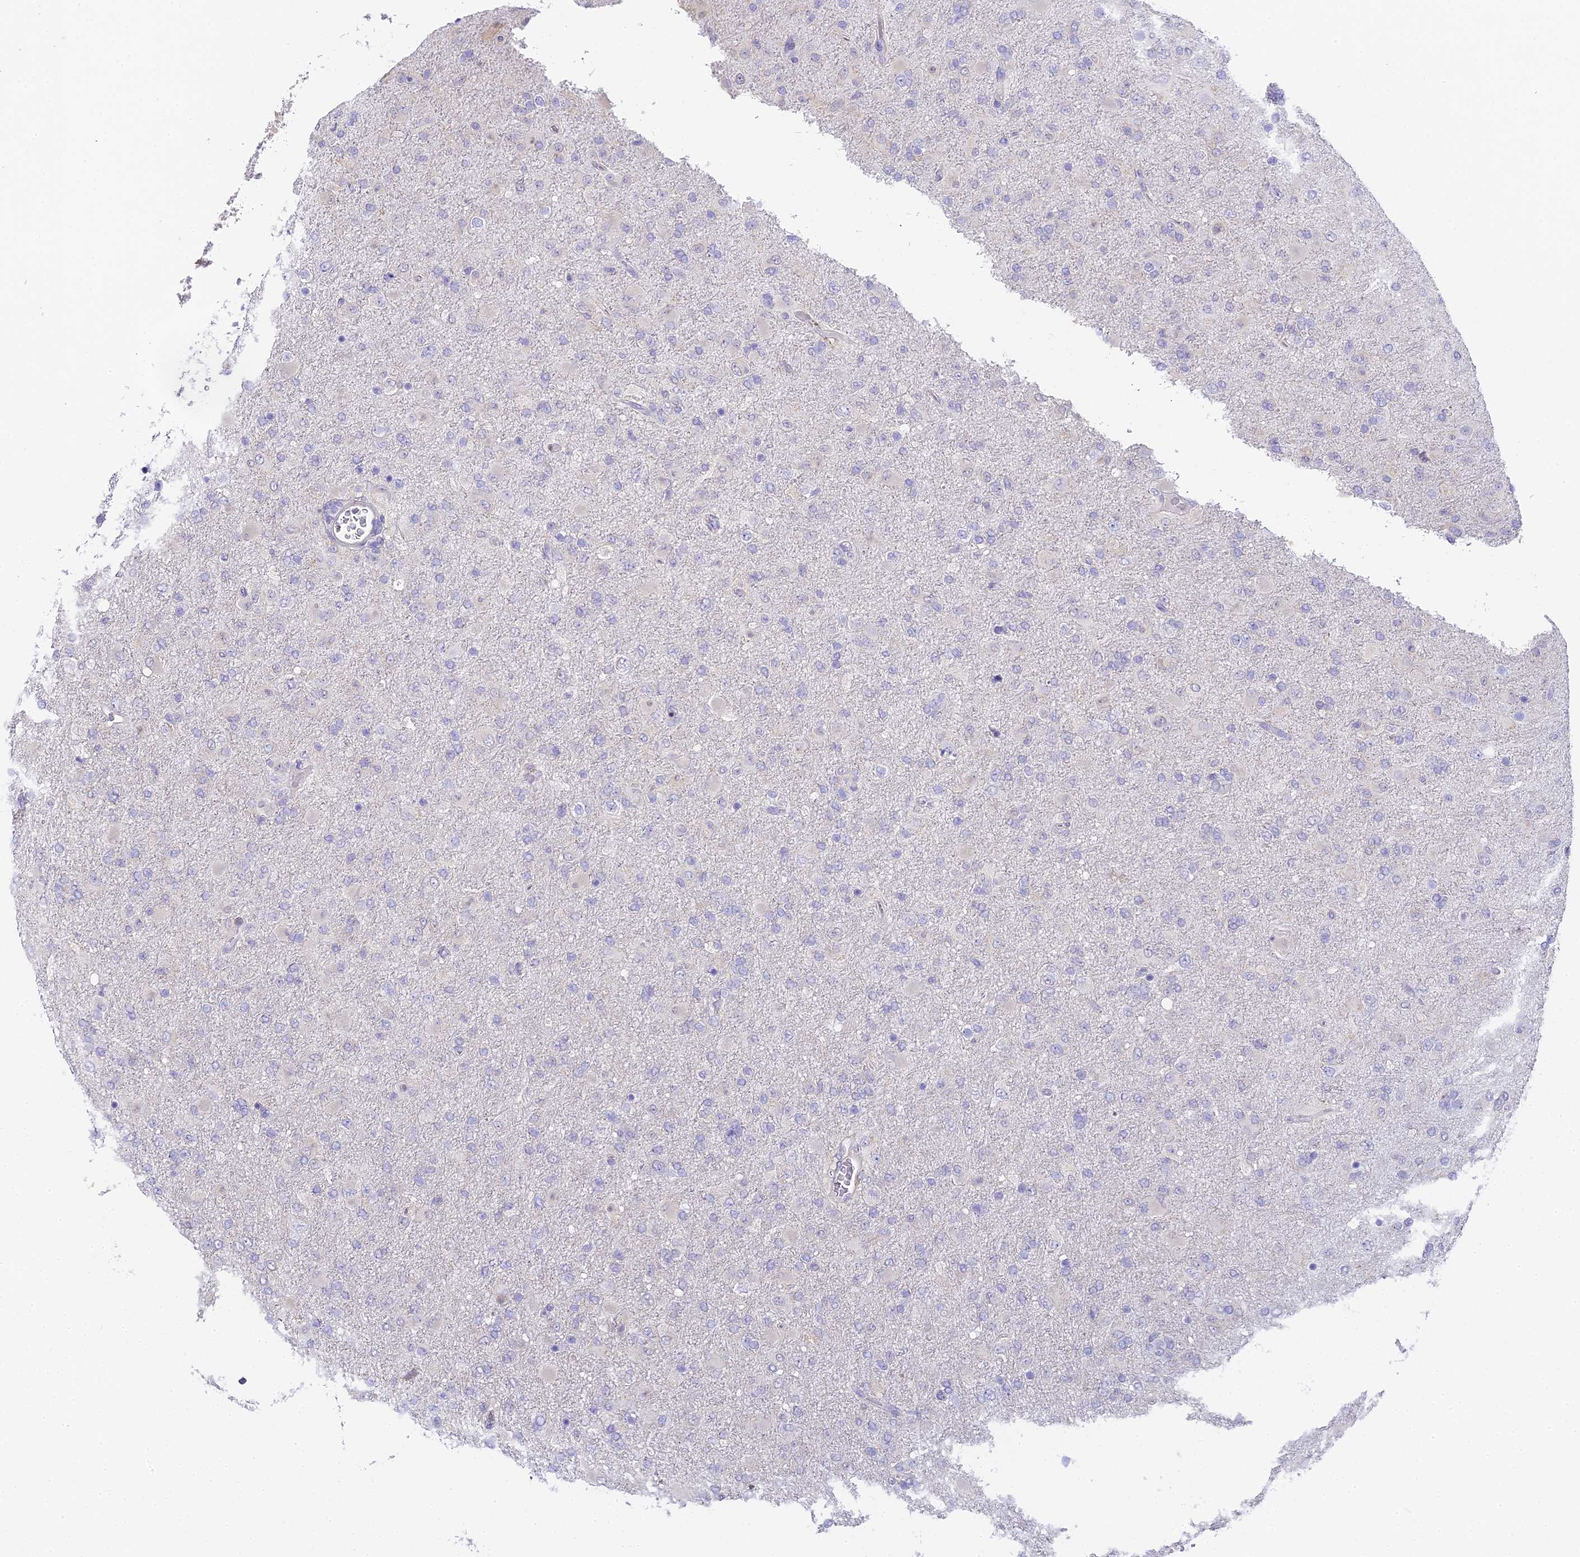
{"staining": {"intensity": "negative", "quantity": "none", "location": "none"}, "tissue": "glioma", "cell_type": "Tumor cells", "image_type": "cancer", "snomed": [{"axis": "morphology", "description": "Glioma, malignant, Low grade"}, {"axis": "topography", "description": "Brain"}], "caption": "This is an immunohistochemistry (IHC) micrograph of malignant glioma (low-grade). There is no staining in tumor cells.", "gene": "ABHD14A-ACY1", "patient": {"sex": "male", "age": 65}}